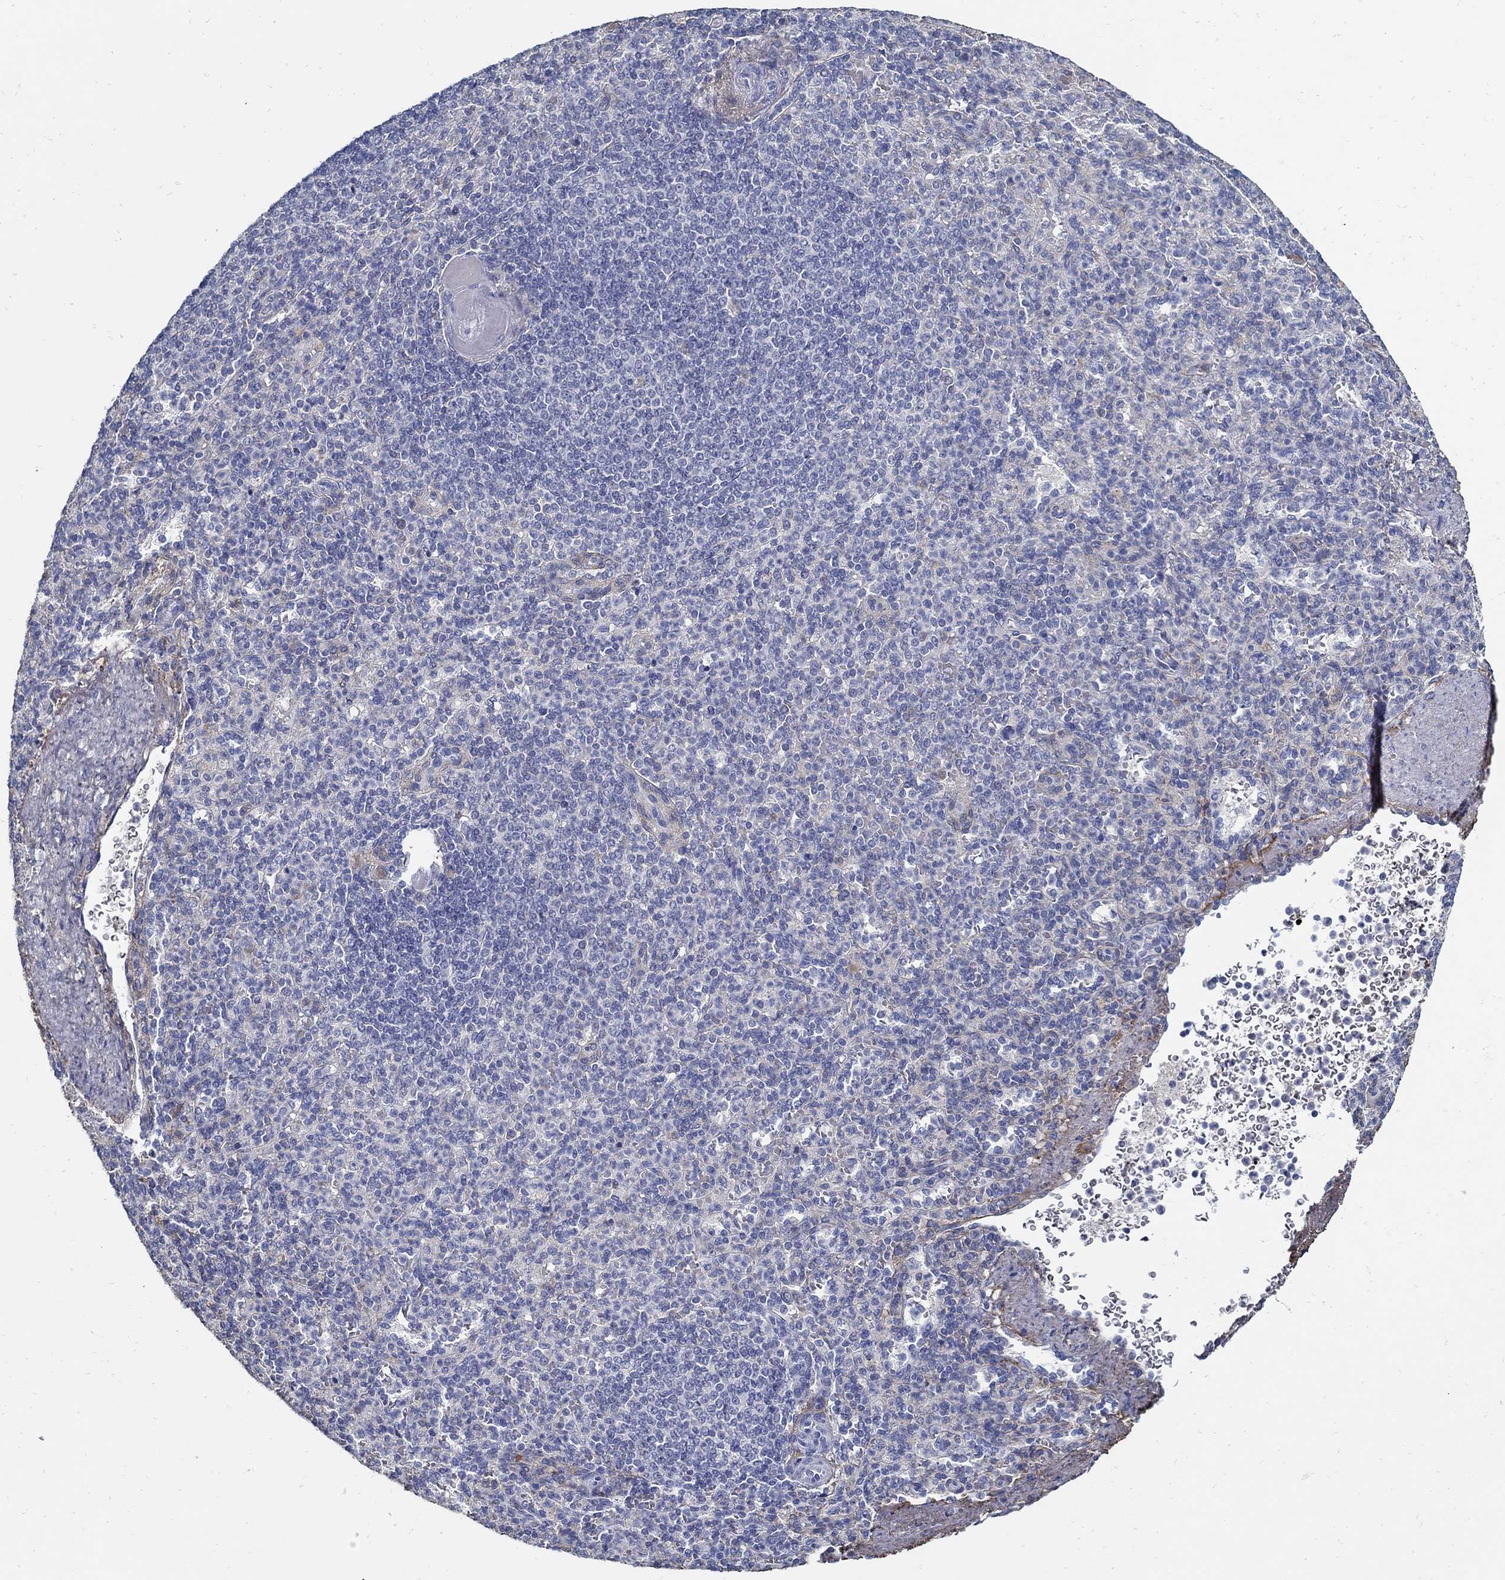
{"staining": {"intensity": "negative", "quantity": "none", "location": "none"}, "tissue": "spleen", "cell_type": "Cells in red pulp", "image_type": "normal", "snomed": [{"axis": "morphology", "description": "Normal tissue, NOS"}, {"axis": "topography", "description": "Spleen"}], "caption": "The photomicrograph demonstrates no significant expression in cells in red pulp of spleen.", "gene": "TGFBI", "patient": {"sex": "female", "age": 74}}